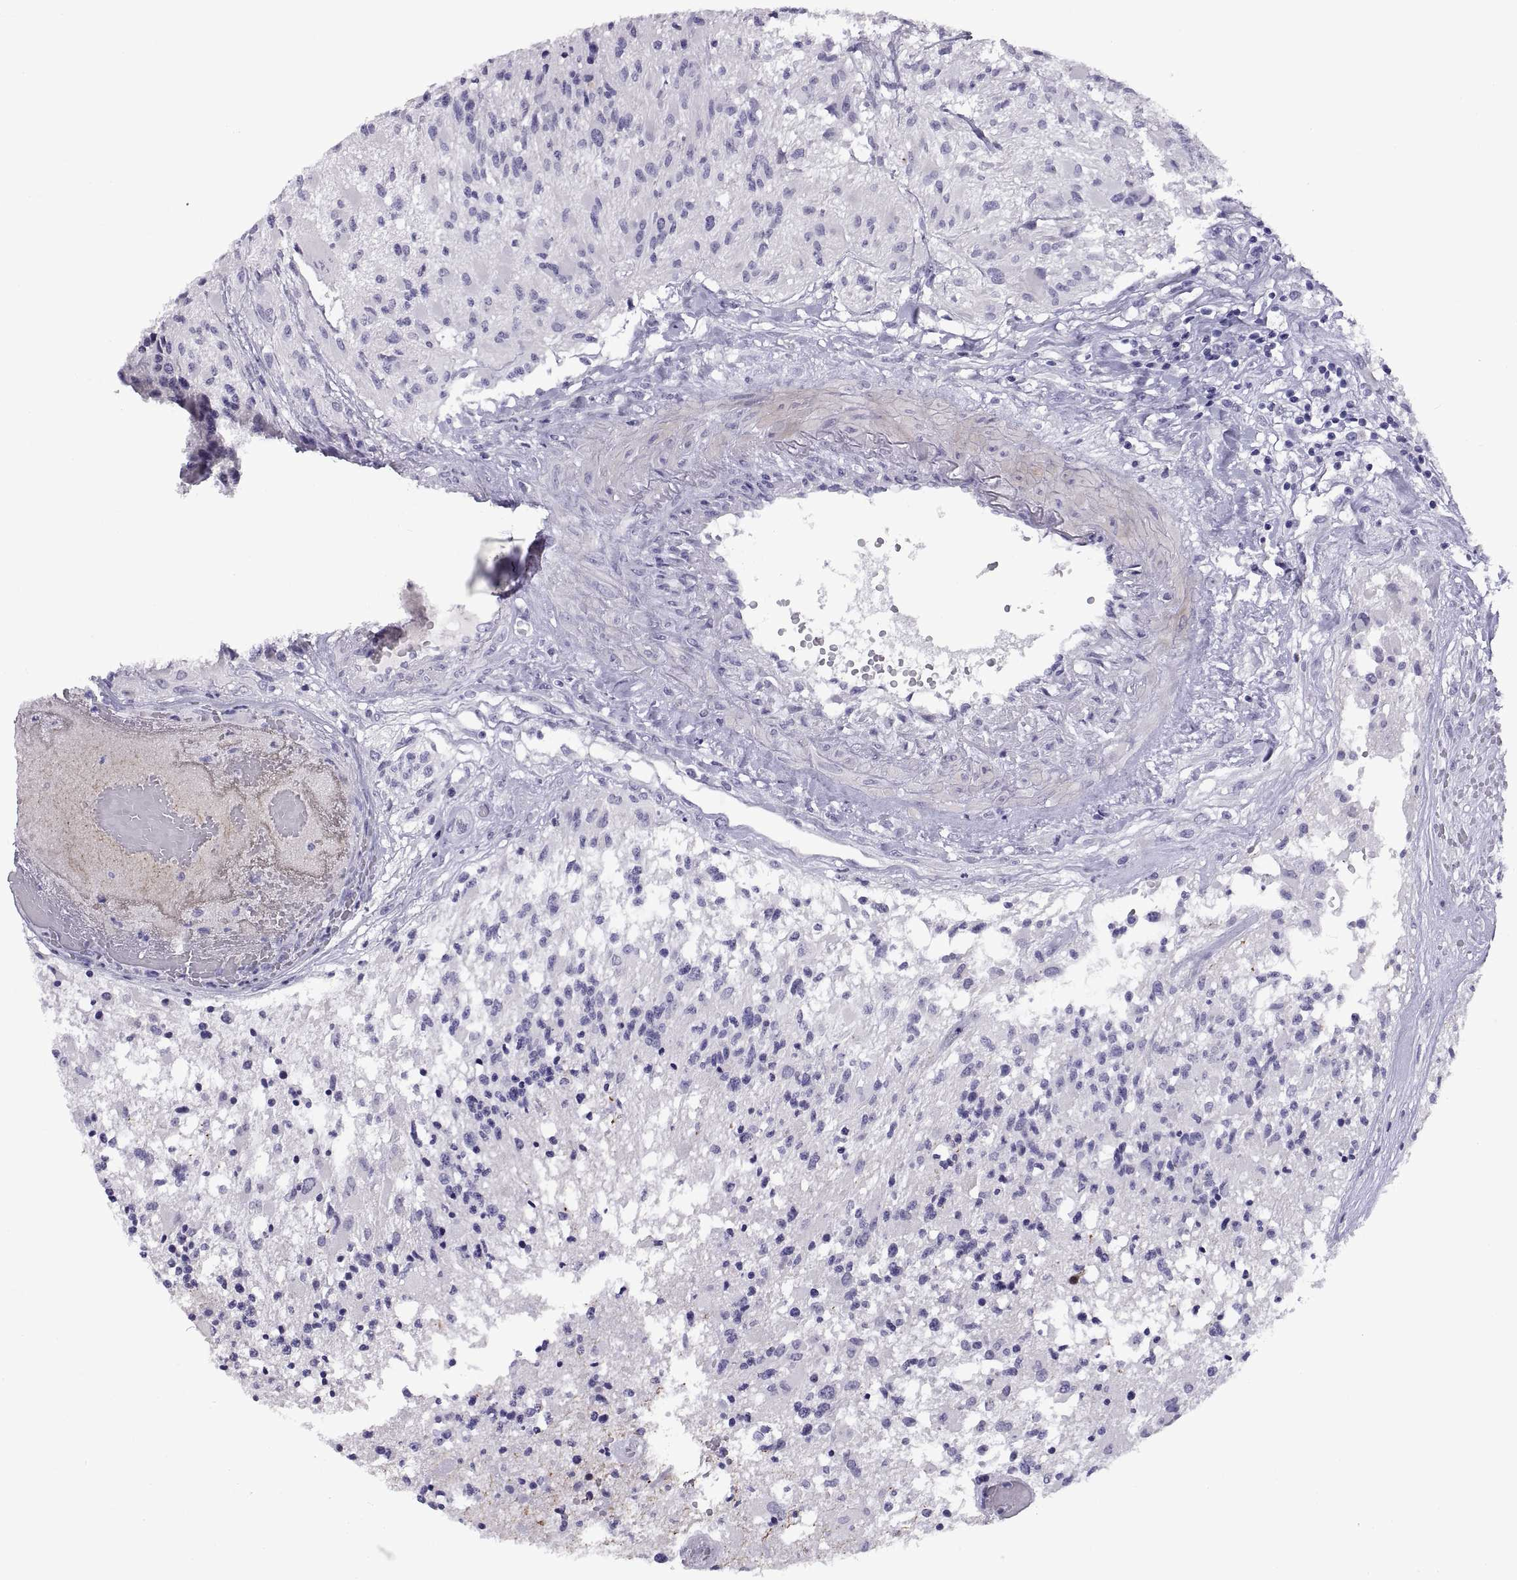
{"staining": {"intensity": "negative", "quantity": "none", "location": "none"}, "tissue": "glioma", "cell_type": "Tumor cells", "image_type": "cancer", "snomed": [{"axis": "morphology", "description": "Glioma, malignant, High grade"}, {"axis": "topography", "description": "Brain"}], "caption": "Immunohistochemical staining of human glioma exhibits no significant expression in tumor cells. (DAB IHC, high magnification).", "gene": "RGS20", "patient": {"sex": "female", "age": 63}}